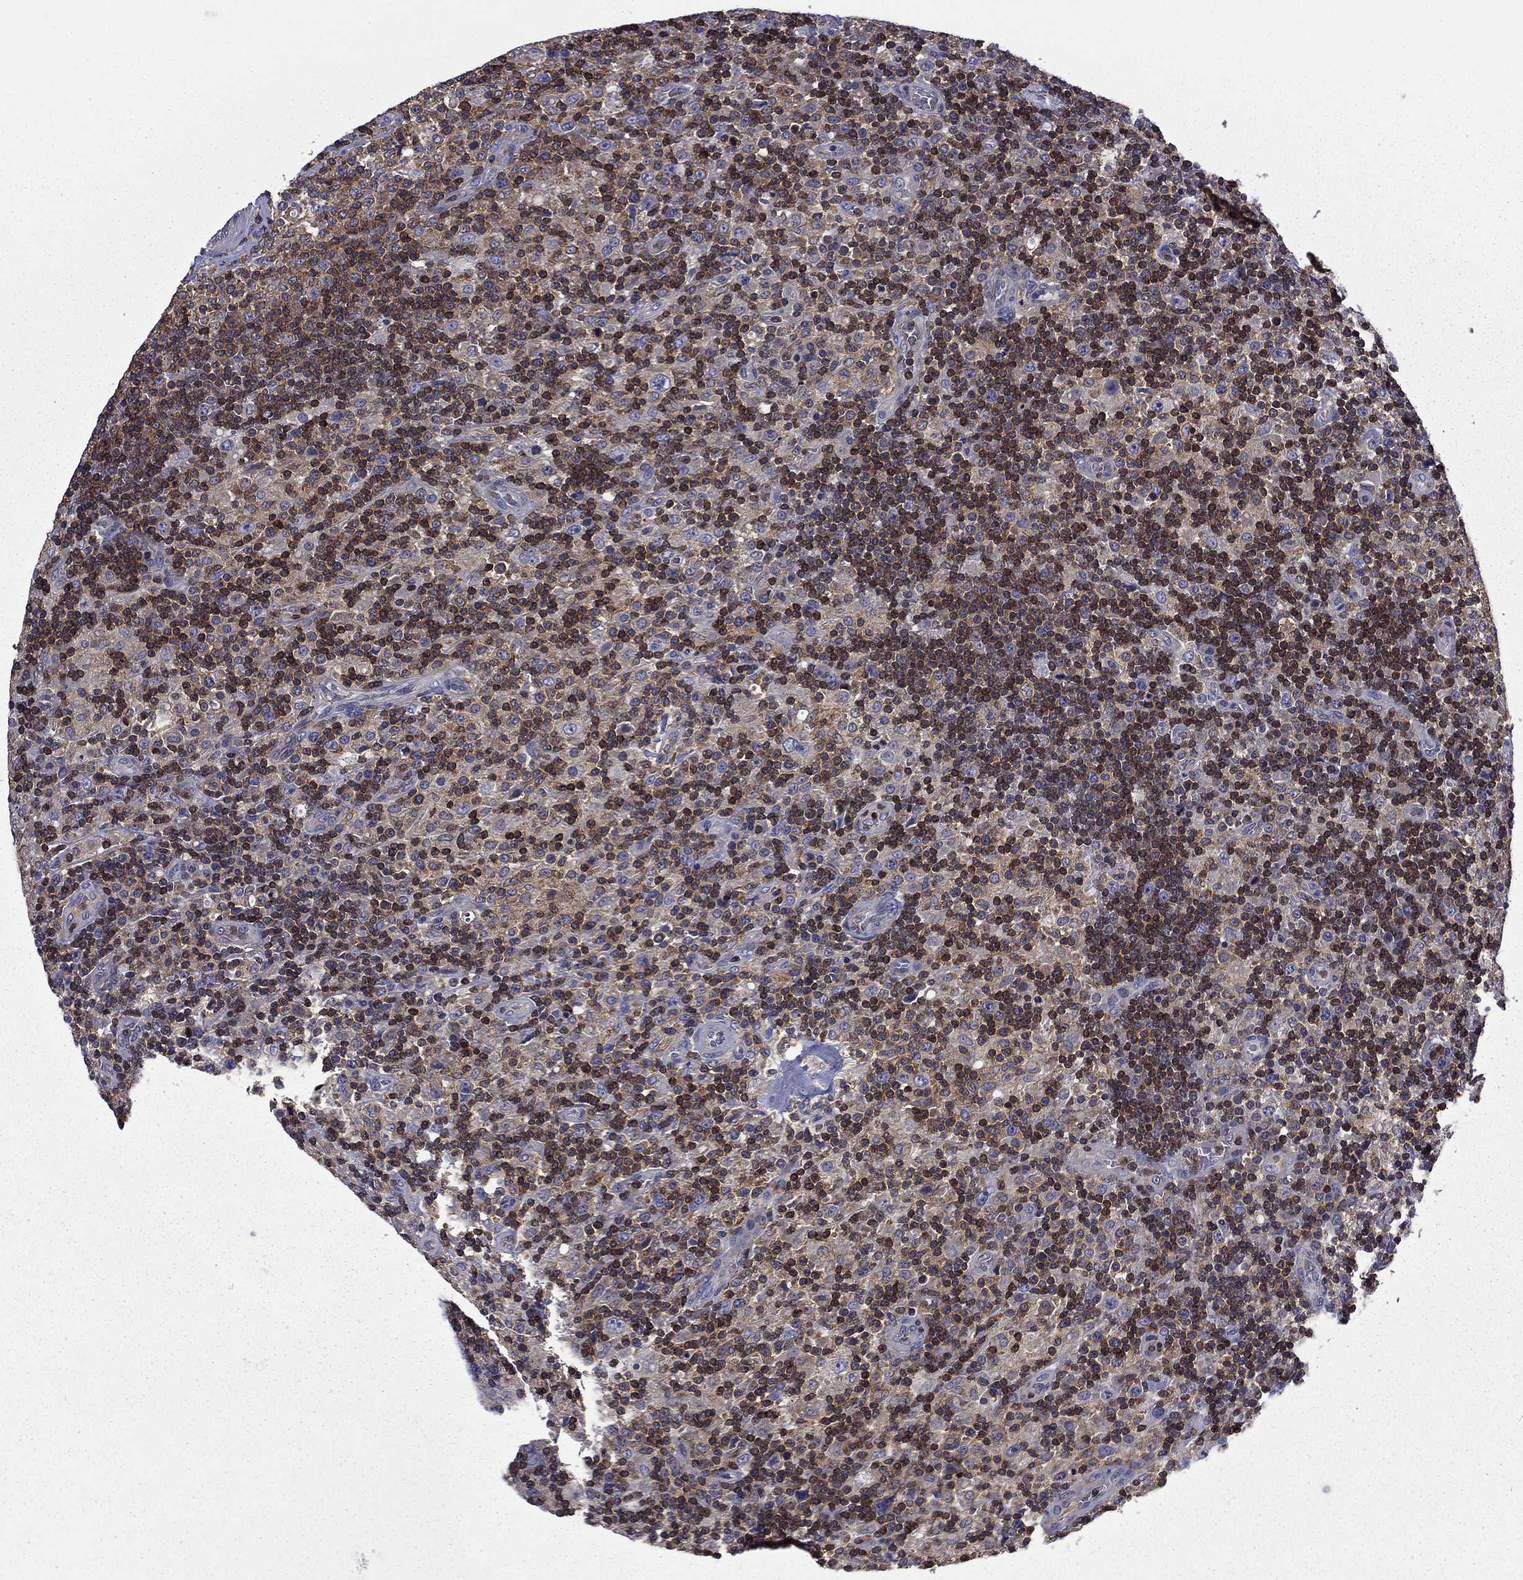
{"staining": {"intensity": "negative", "quantity": "none", "location": "none"}, "tissue": "lymphoma", "cell_type": "Tumor cells", "image_type": "cancer", "snomed": [{"axis": "morphology", "description": "Hodgkin's disease, NOS"}, {"axis": "topography", "description": "Lymph node"}], "caption": "Immunohistochemistry (IHC) micrograph of lymphoma stained for a protein (brown), which demonstrates no expression in tumor cells.", "gene": "ARHGAP45", "patient": {"sex": "male", "age": 70}}